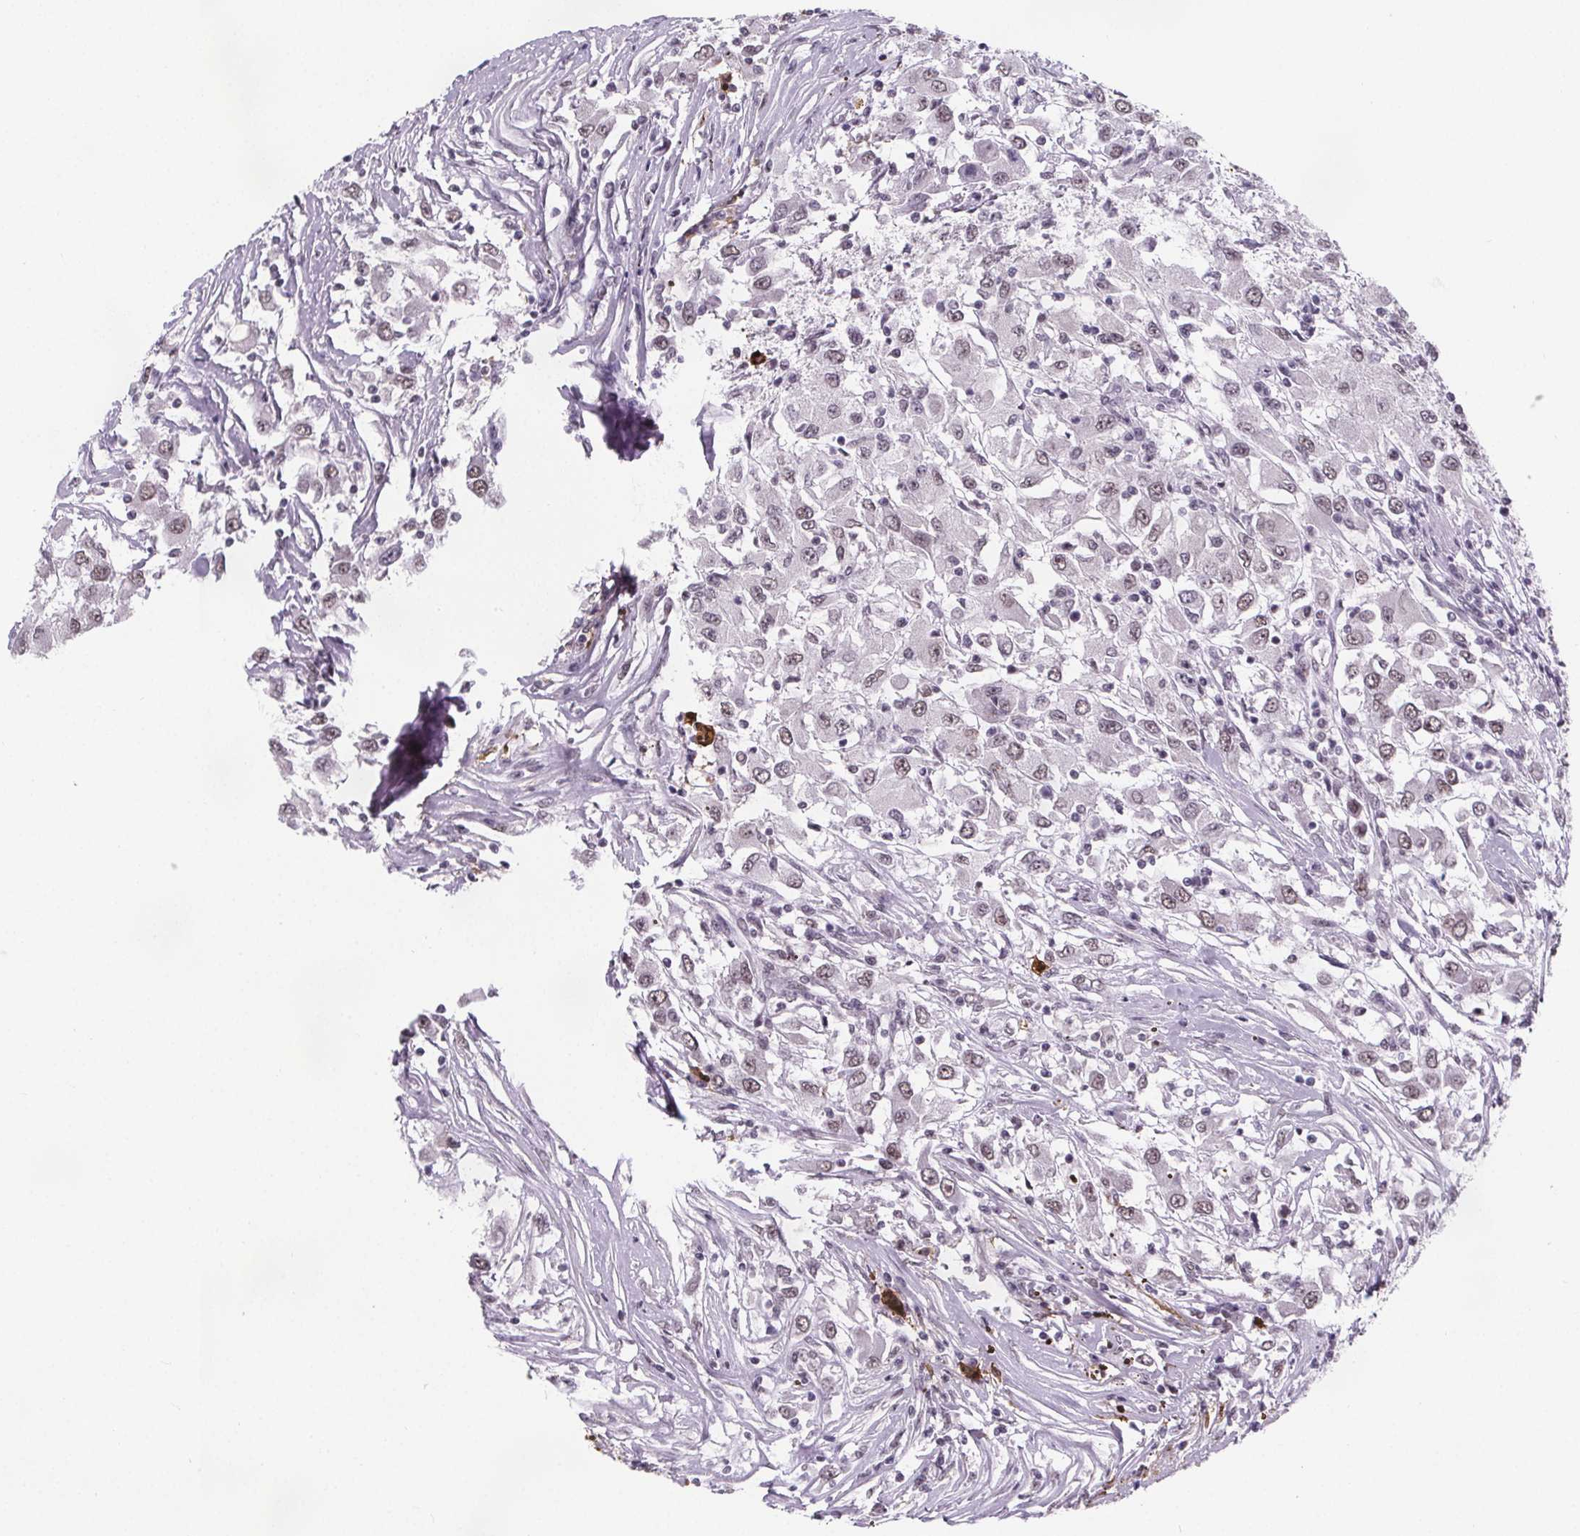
{"staining": {"intensity": "weak", "quantity": "25%-75%", "location": "nuclear"}, "tissue": "renal cancer", "cell_type": "Tumor cells", "image_type": "cancer", "snomed": [{"axis": "morphology", "description": "Adenocarcinoma, NOS"}, {"axis": "topography", "description": "Kidney"}], "caption": "Renal adenocarcinoma tissue exhibits weak nuclear positivity in approximately 25%-75% of tumor cells, visualized by immunohistochemistry.", "gene": "ZNF572", "patient": {"sex": "female", "age": 67}}